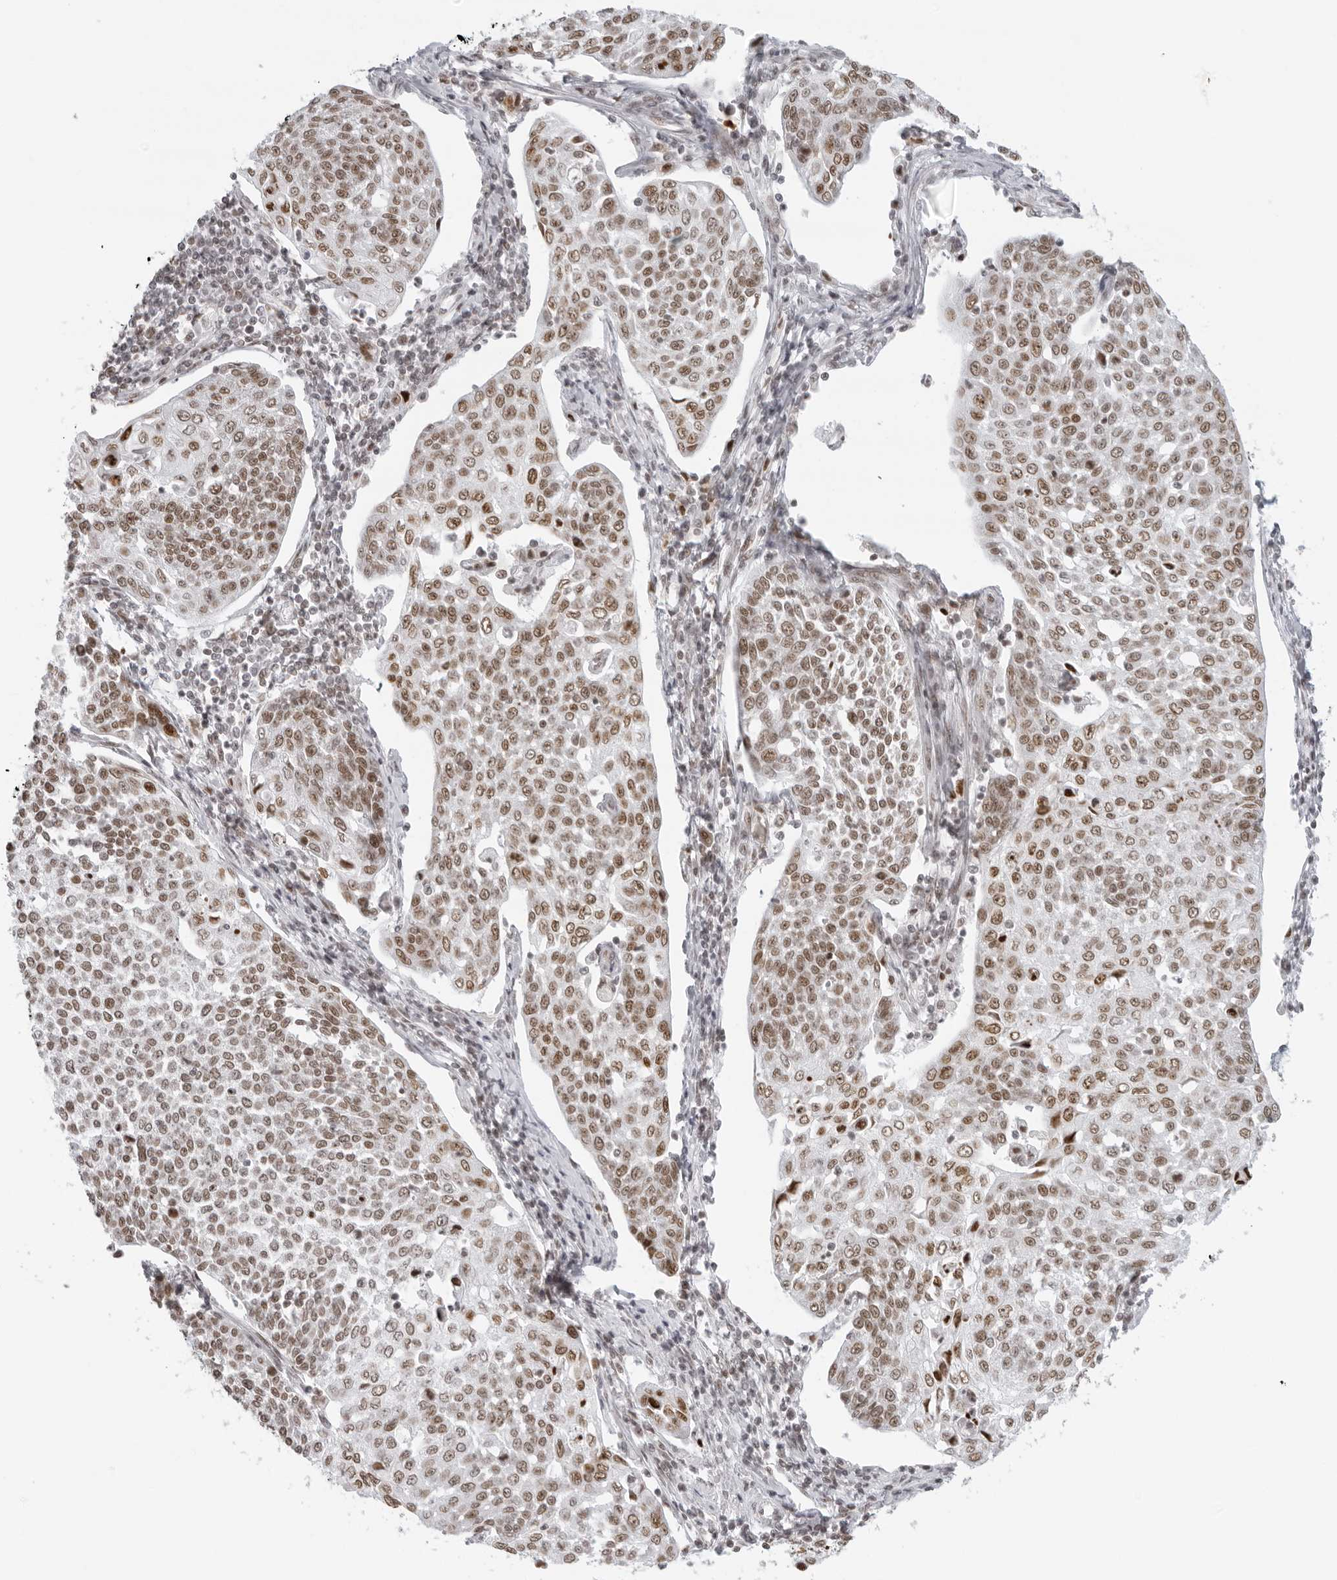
{"staining": {"intensity": "moderate", "quantity": ">75%", "location": "nuclear"}, "tissue": "cervical cancer", "cell_type": "Tumor cells", "image_type": "cancer", "snomed": [{"axis": "morphology", "description": "Squamous cell carcinoma, NOS"}, {"axis": "topography", "description": "Cervix"}], "caption": "Immunohistochemical staining of squamous cell carcinoma (cervical) reveals moderate nuclear protein expression in about >75% of tumor cells. The protein is stained brown, and the nuclei are stained in blue (DAB (3,3'-diaminobenzidine) IHC with brightfield microscopy, high magnification).", "gene": "RCC1", "patient": {"sex": "female", "age": 34}}